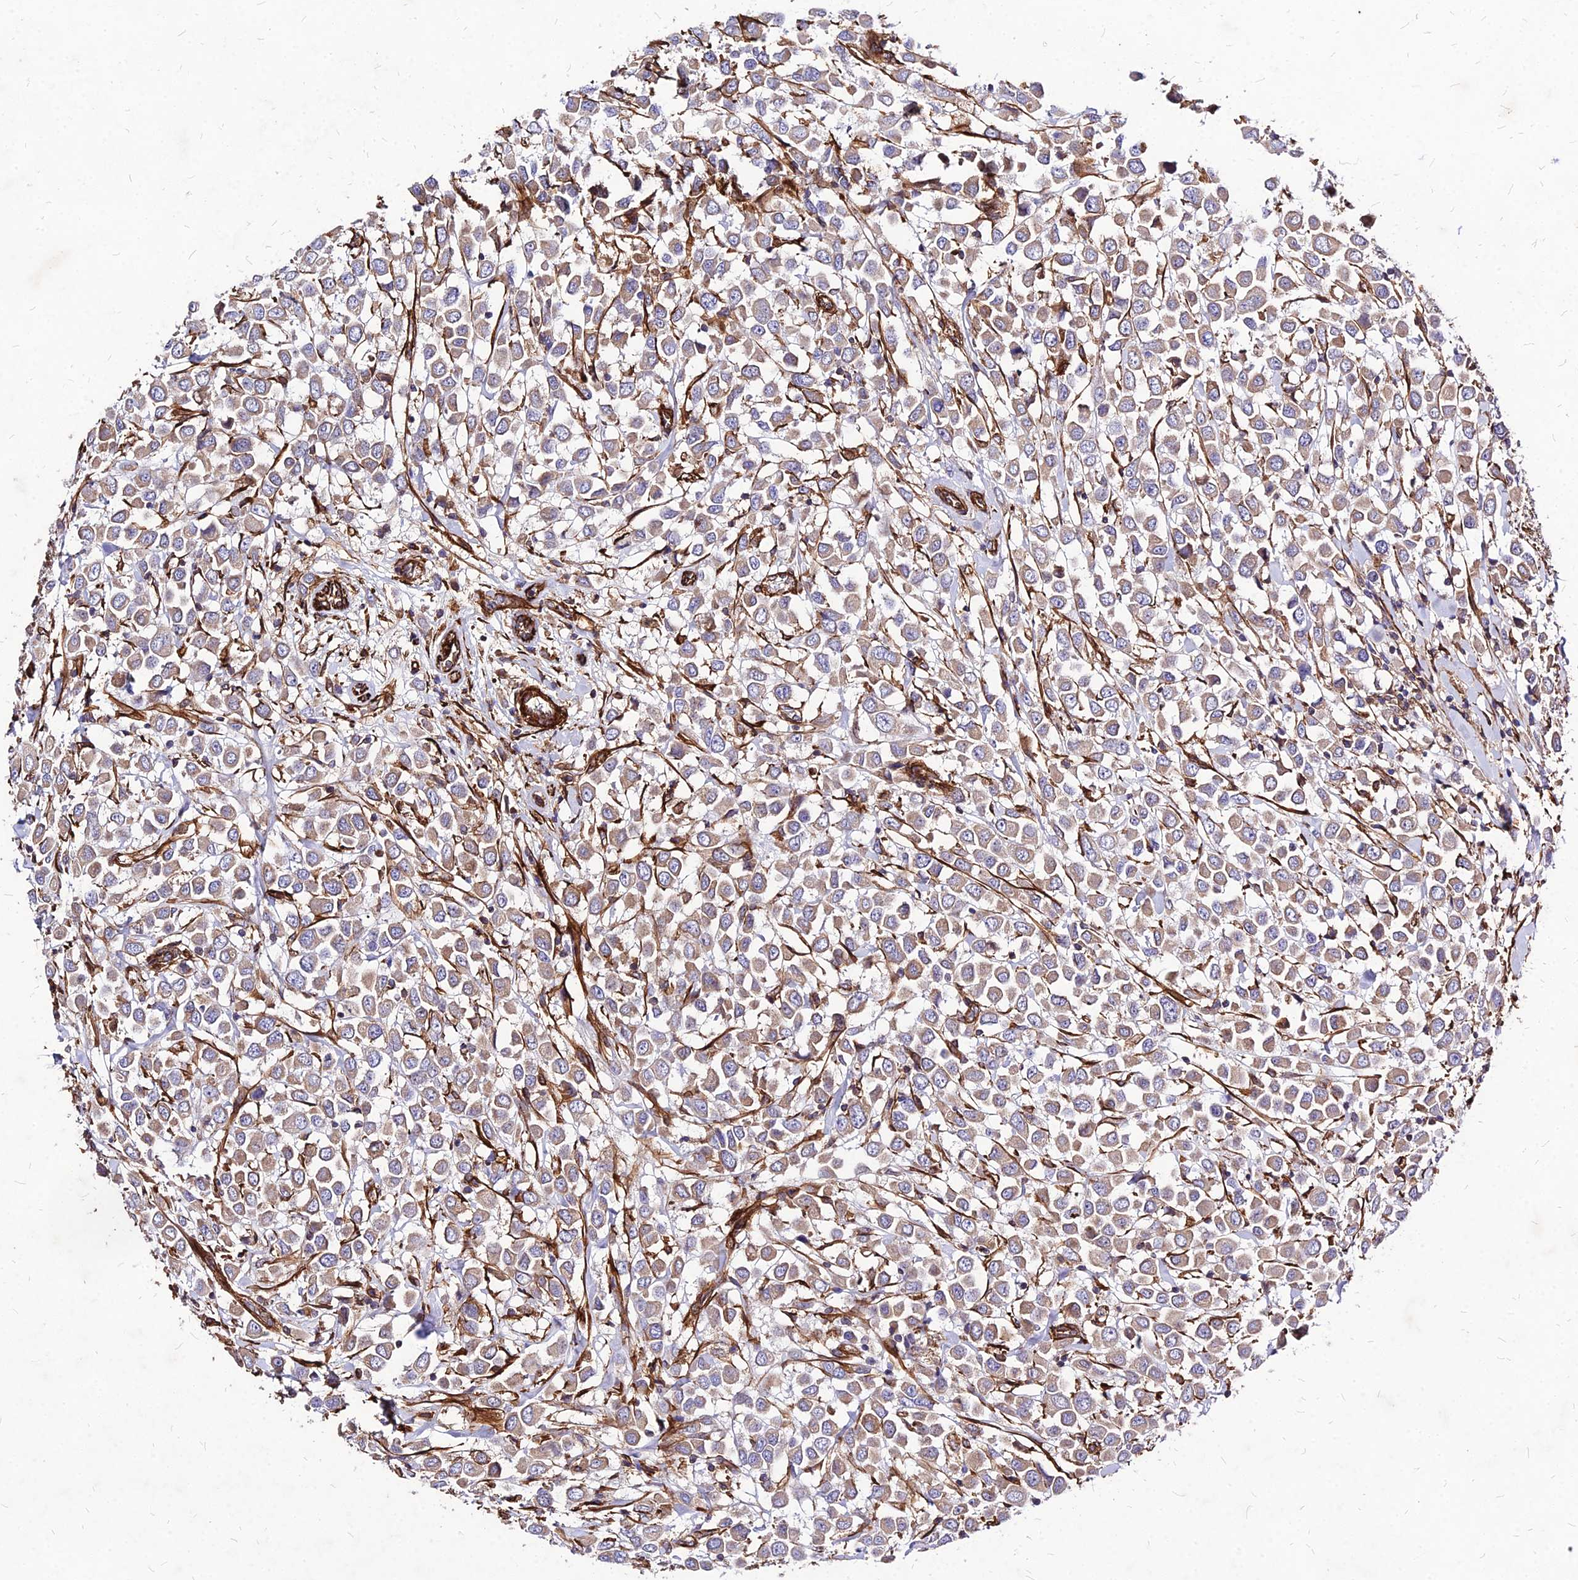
{"staining": {"intensity": "moderate", "quantity": ">75%", "location": "cytoplasmic/membranous"}, "tissue": "breast cancer", "cell_type": "Tumor cells", "image_type": "cancer", "snomed": [{"axis": "morphology", "description": "Duct carcinoma"}, {"axis": "topography", "description": "Breast"}], "caption": "A brown stain highlights moderate cytoplasmic/membranous staining of a protein in human invasive ductal carcinoma (breast) tumor cells. (brown staining indicates protein expression, while blue staining denotes nuclei).", "gene": "EFCC1", "patient": {"sex": "female", "age": 61}}